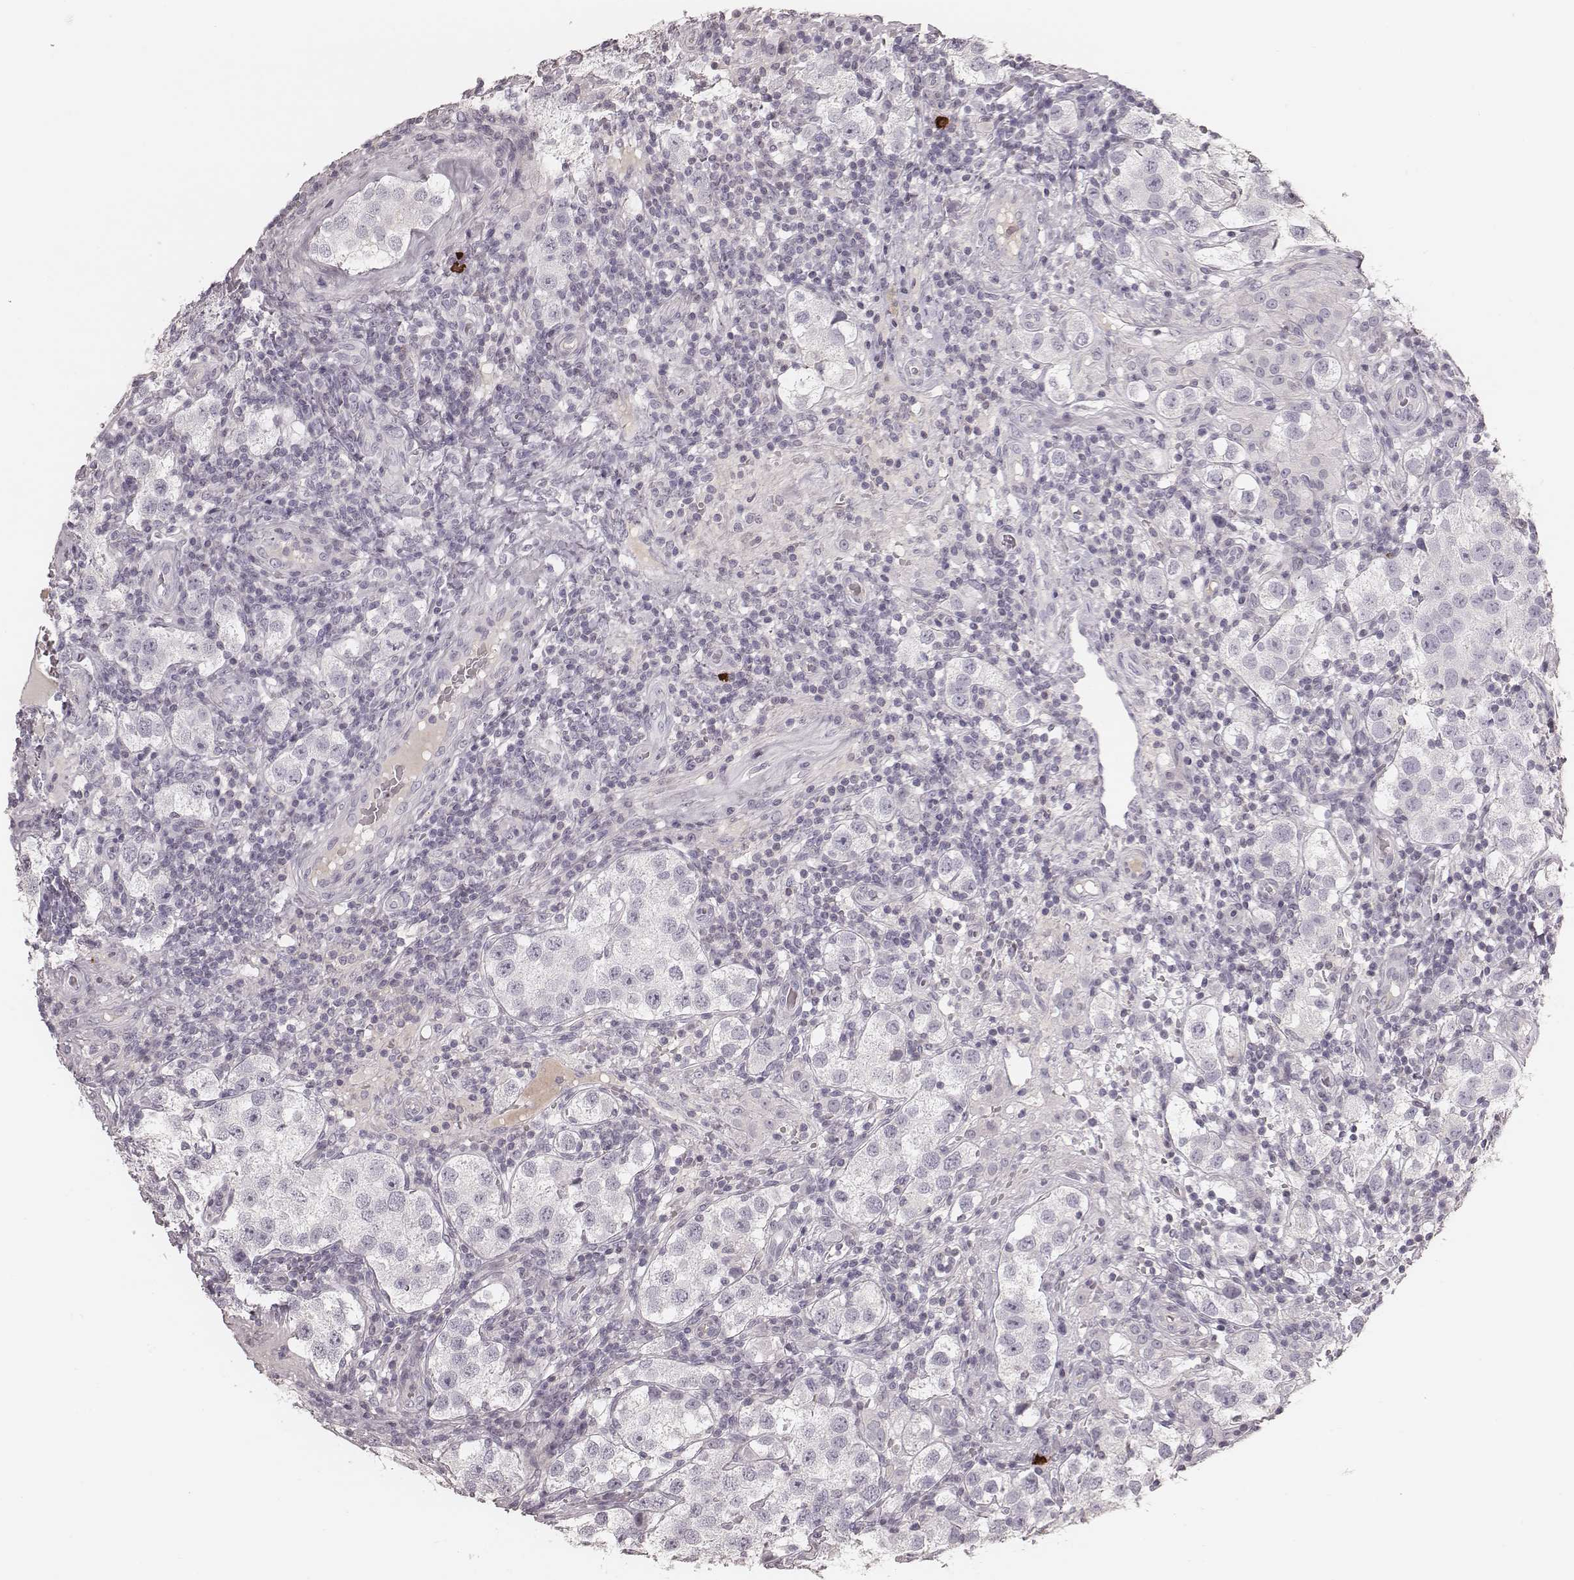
{"staining": {"intensity": "negative", "quantity": "none", "location": "none"}, "tissue": "testis cancer", "cell_type": "Tumor cells", "image_type": "cancer", "snomed": [{"axis": "morphology", "description": "Seminoma, NOS"}, {"axis": "topography", "description": "Testis"}], "caption": "Image shows no protein positivity in tumor cells of seminoma (testis) tissue.", "gene": "S100Z", "patient": {"sex": "male", "age": 37}}